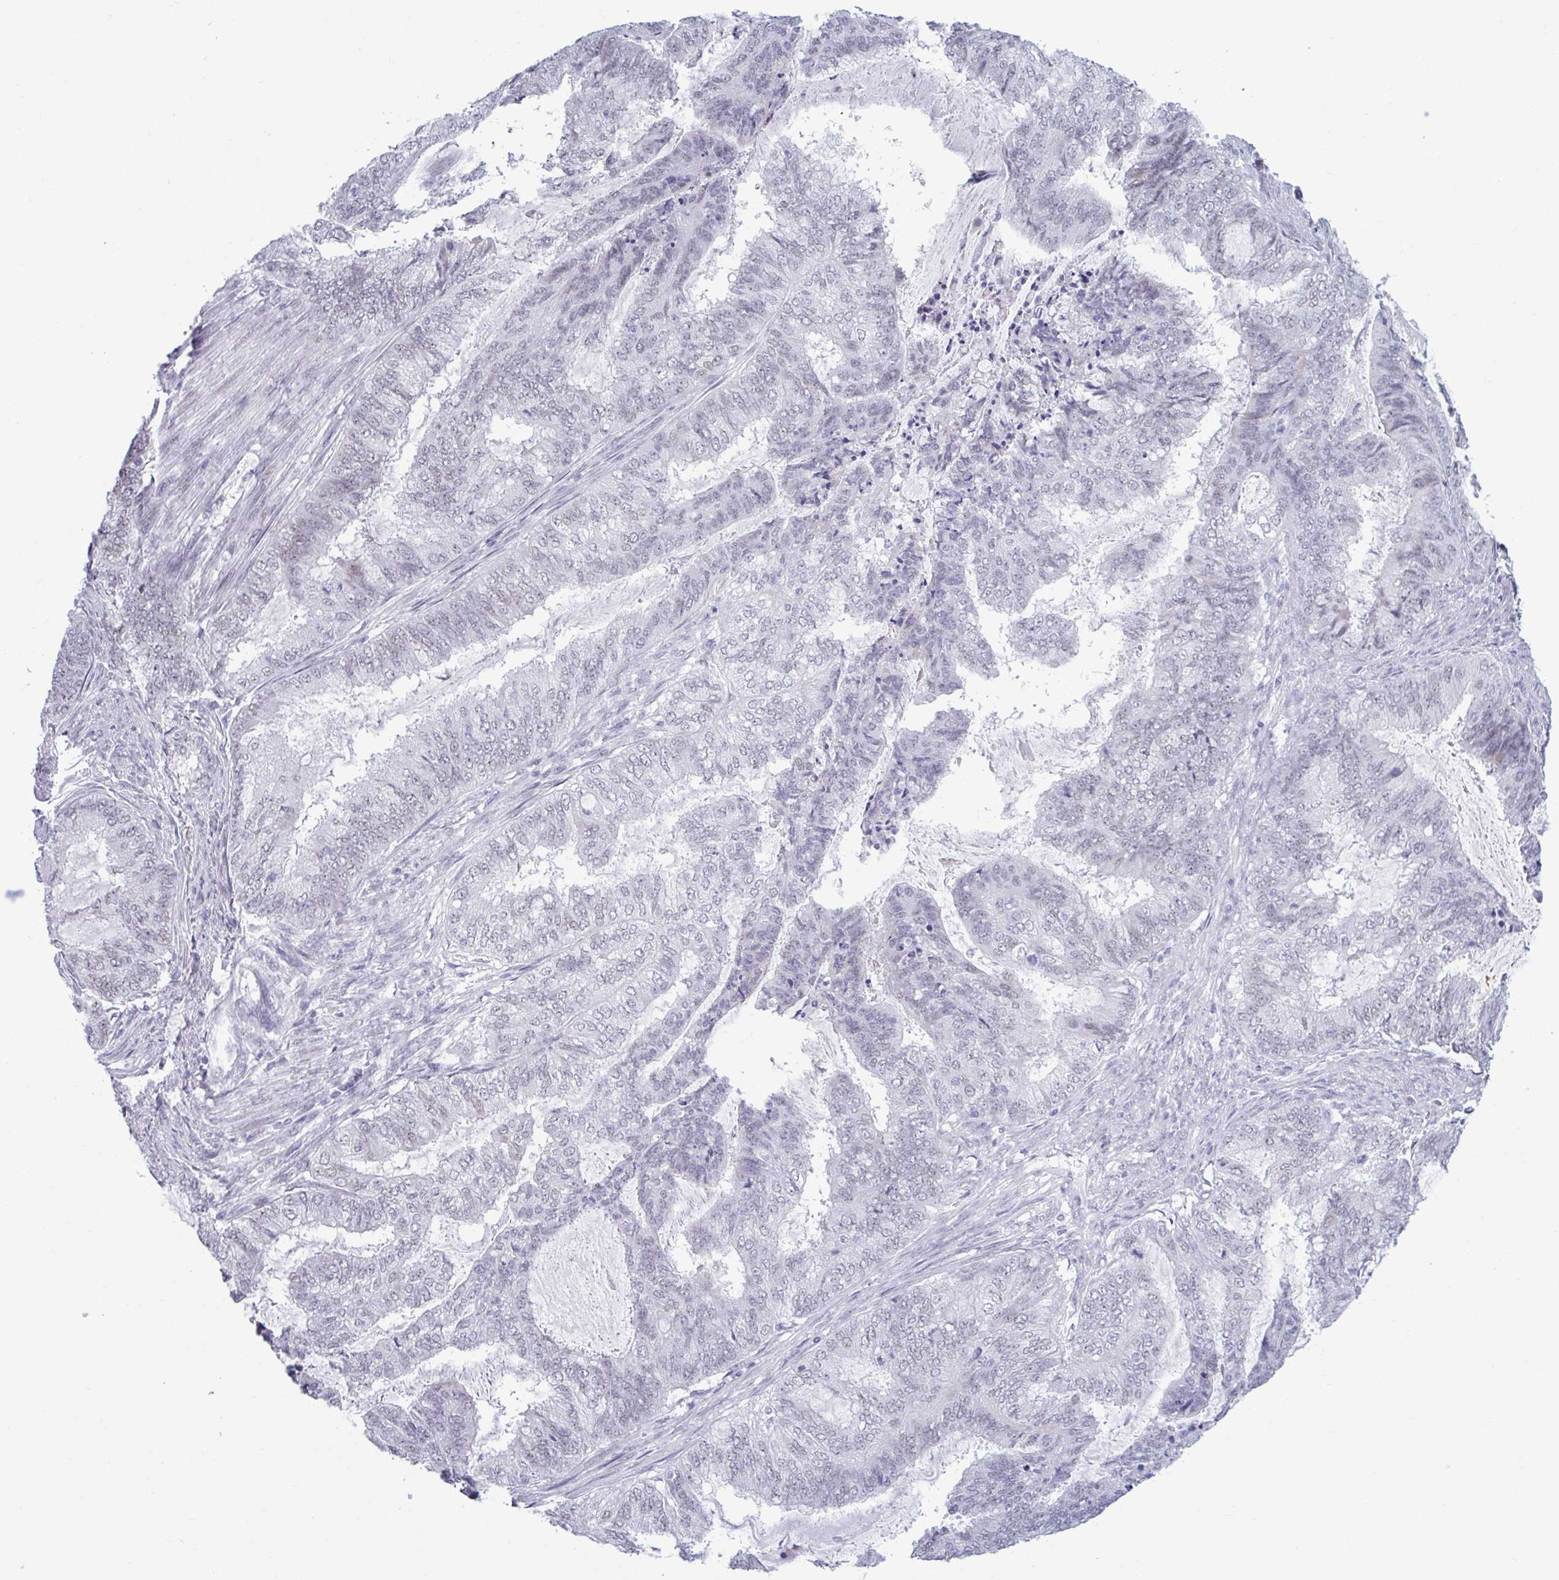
{"staining": {"intensity": "negative", "quantity": "none", "location": "none"}, "tissue": "endometrial cancer", "cell_type": "Tumor cells", "image_type": "cancer", "snomed": [{"axis": "morphology", "description": "Adenocarcinoma, NOS"}, {"axis": "topography", "description": "Endometrium"}], "caption": "This is a histopathology image of IHC staining of adenocarcinoma (endometrial), which shows no staining in tumor cells.", "gene": "MSMB", "patient": {"sex": "female", "age": 51}}